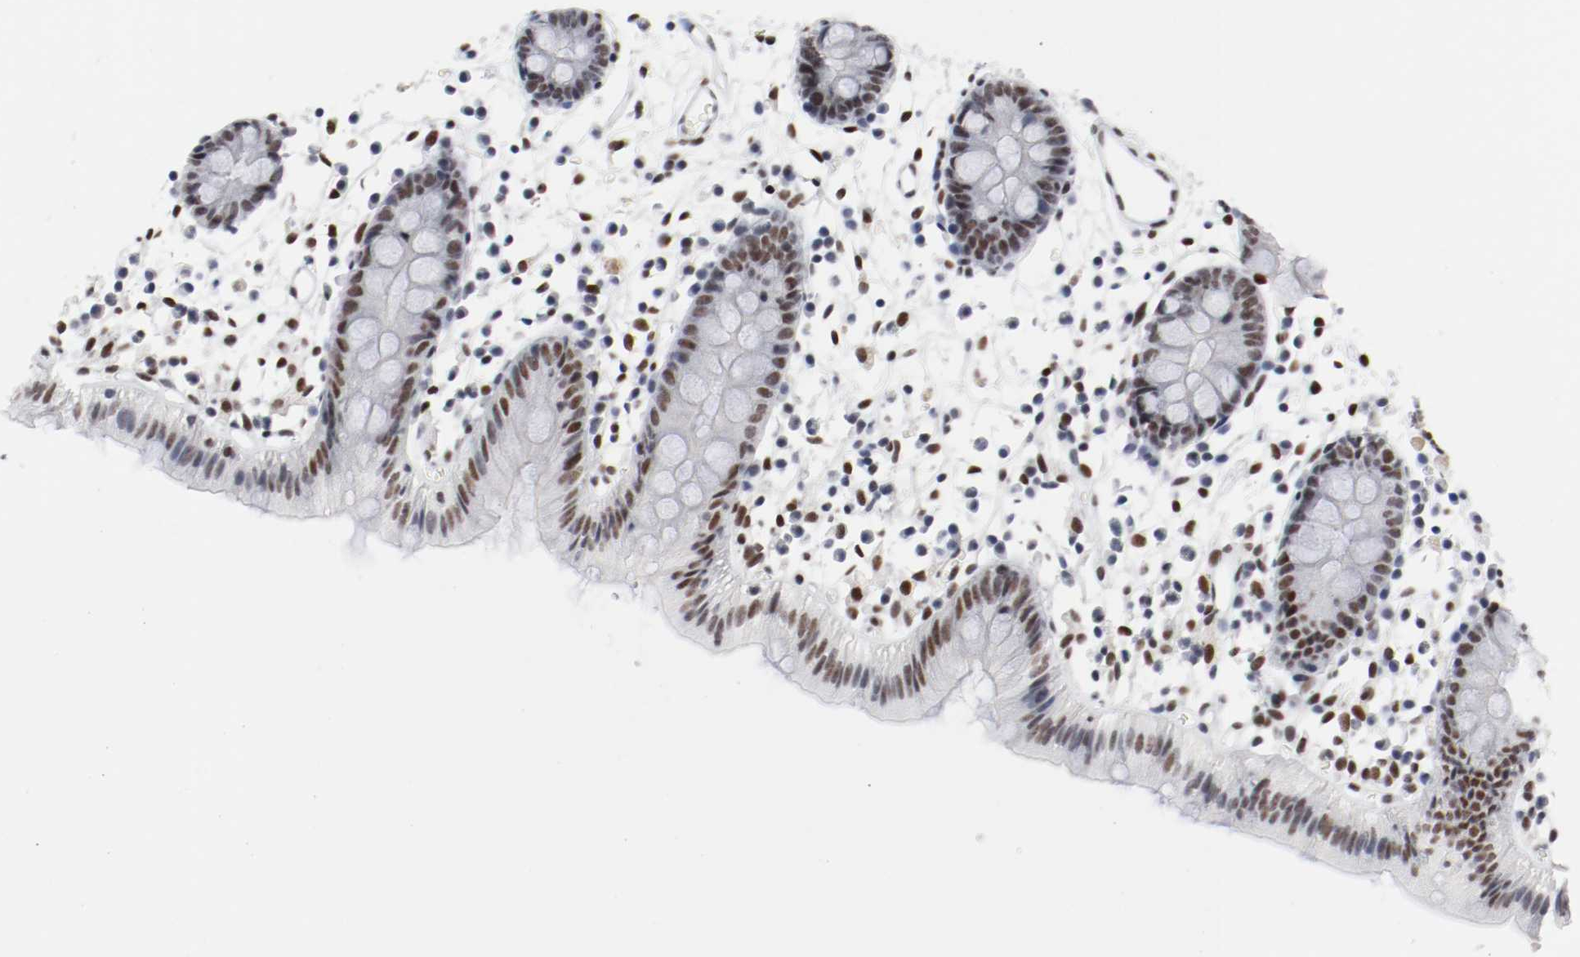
{"staining": {"intensity": "weak", "quantity": ">75%", "location": "nuclear"}, "tissue": "colon", "cell_type": "Endothelial cells", "image_type": "normal", "snomed": [{"axis": "morphology", "description": "Normal tissue, NOS"}, {"axis": "topography", "description": "Colon"}], "caption": "Immunohistochemical staining of normal human colon shows weak nuclear protein expression in about >75% of endothelial cells.", "gene": "ARNT", "patient": {"sex": "male", "age": 14}}